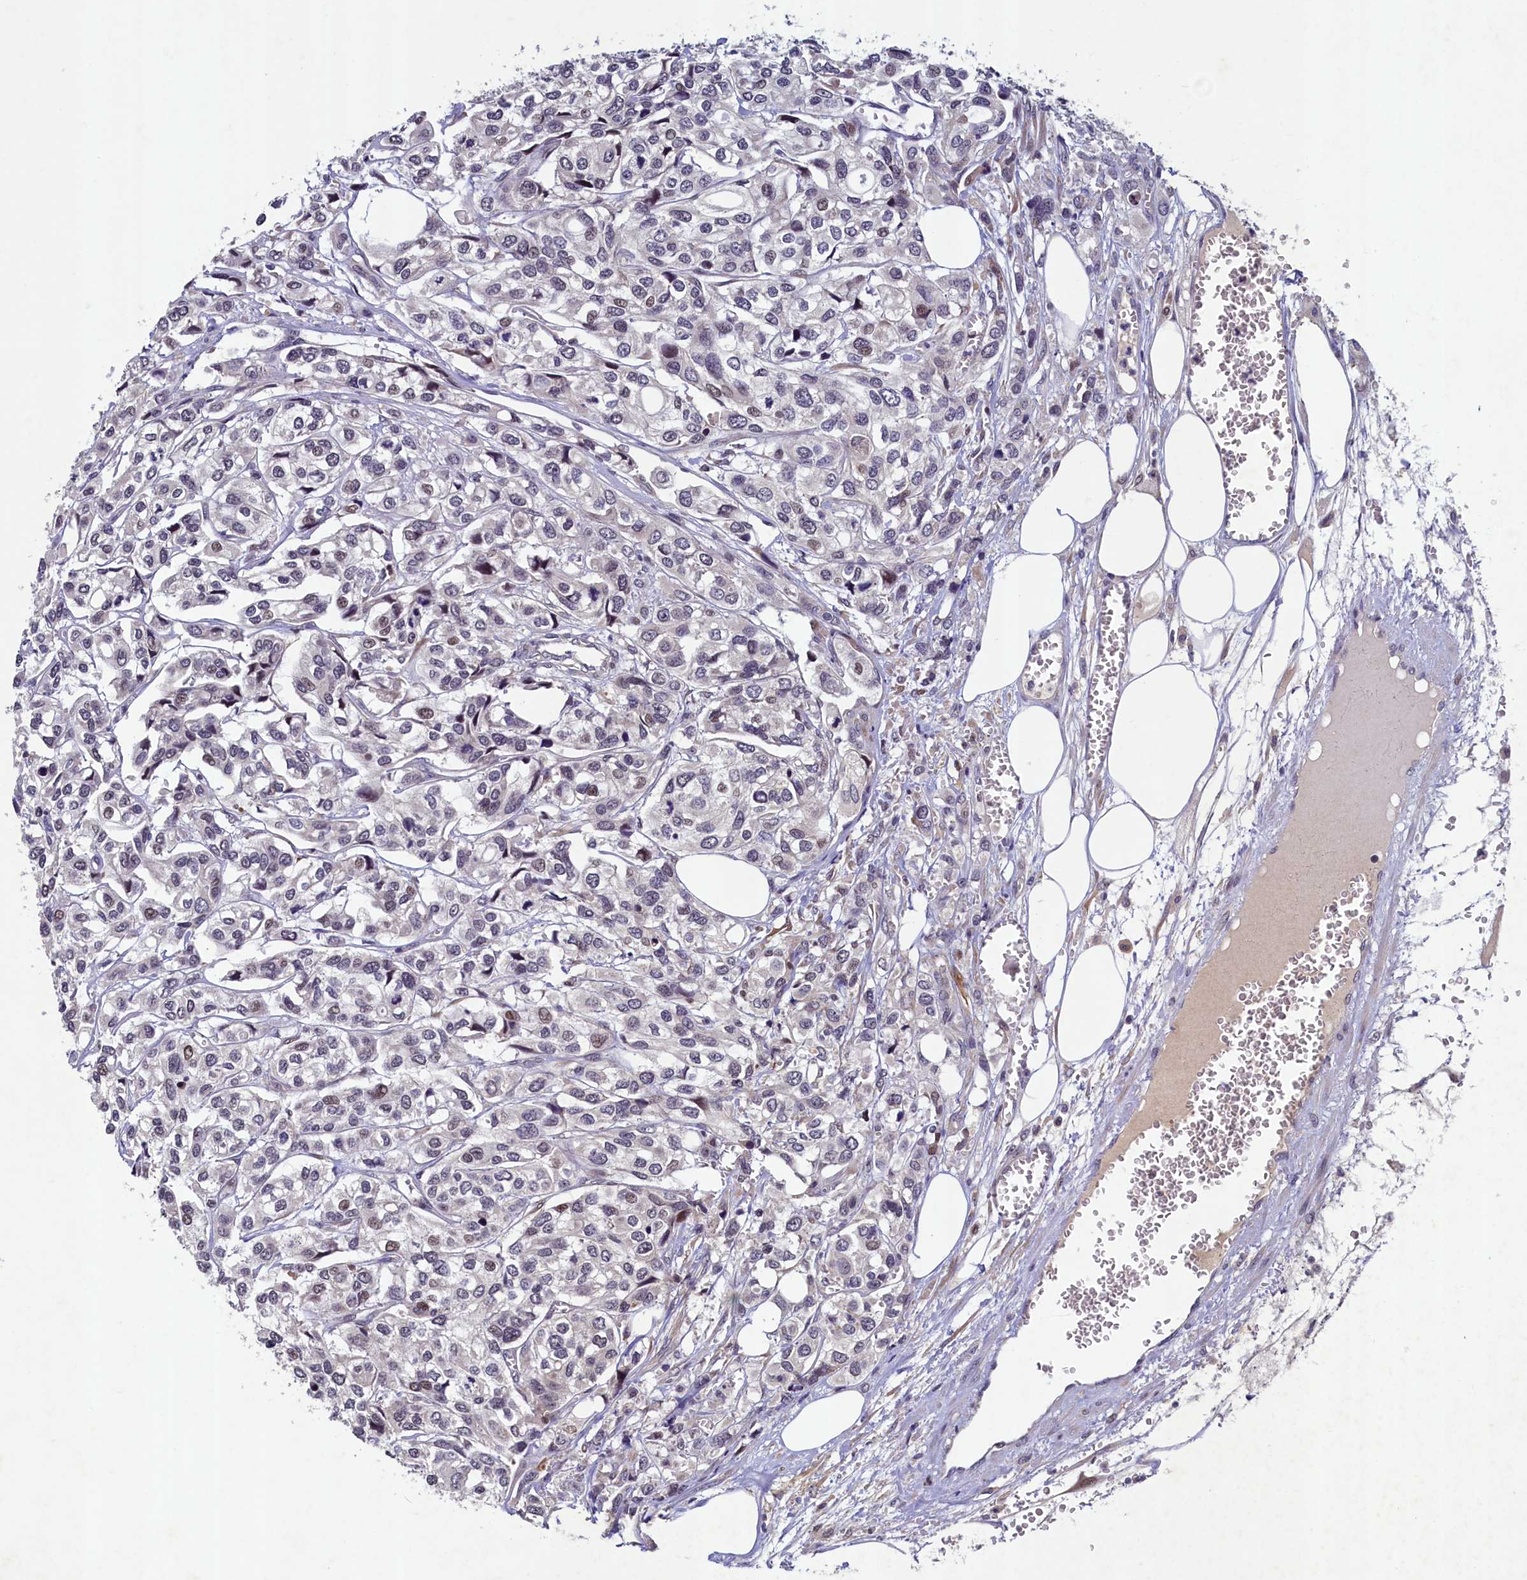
{"staining": {"intensity": "weak", "quantity": "<25%", "location": "nuclear"}, "tissue": "urothelial cancer", "cell_type": "Tumor cells", "image_type": "cancer", "snomed": [{"axis": "morphology", "description": "Urothelial carcinoma, High grade"}, {"axis": "topography", "description": "Urinary bladder"}], "caption": "High power microscopy image of an immunohistochemistry (IHC) image of urothelial cancer, revealing no significant expression in tumor cells.", "gene": "LATS2", "patient": {"sex": "male", "age": 67}}